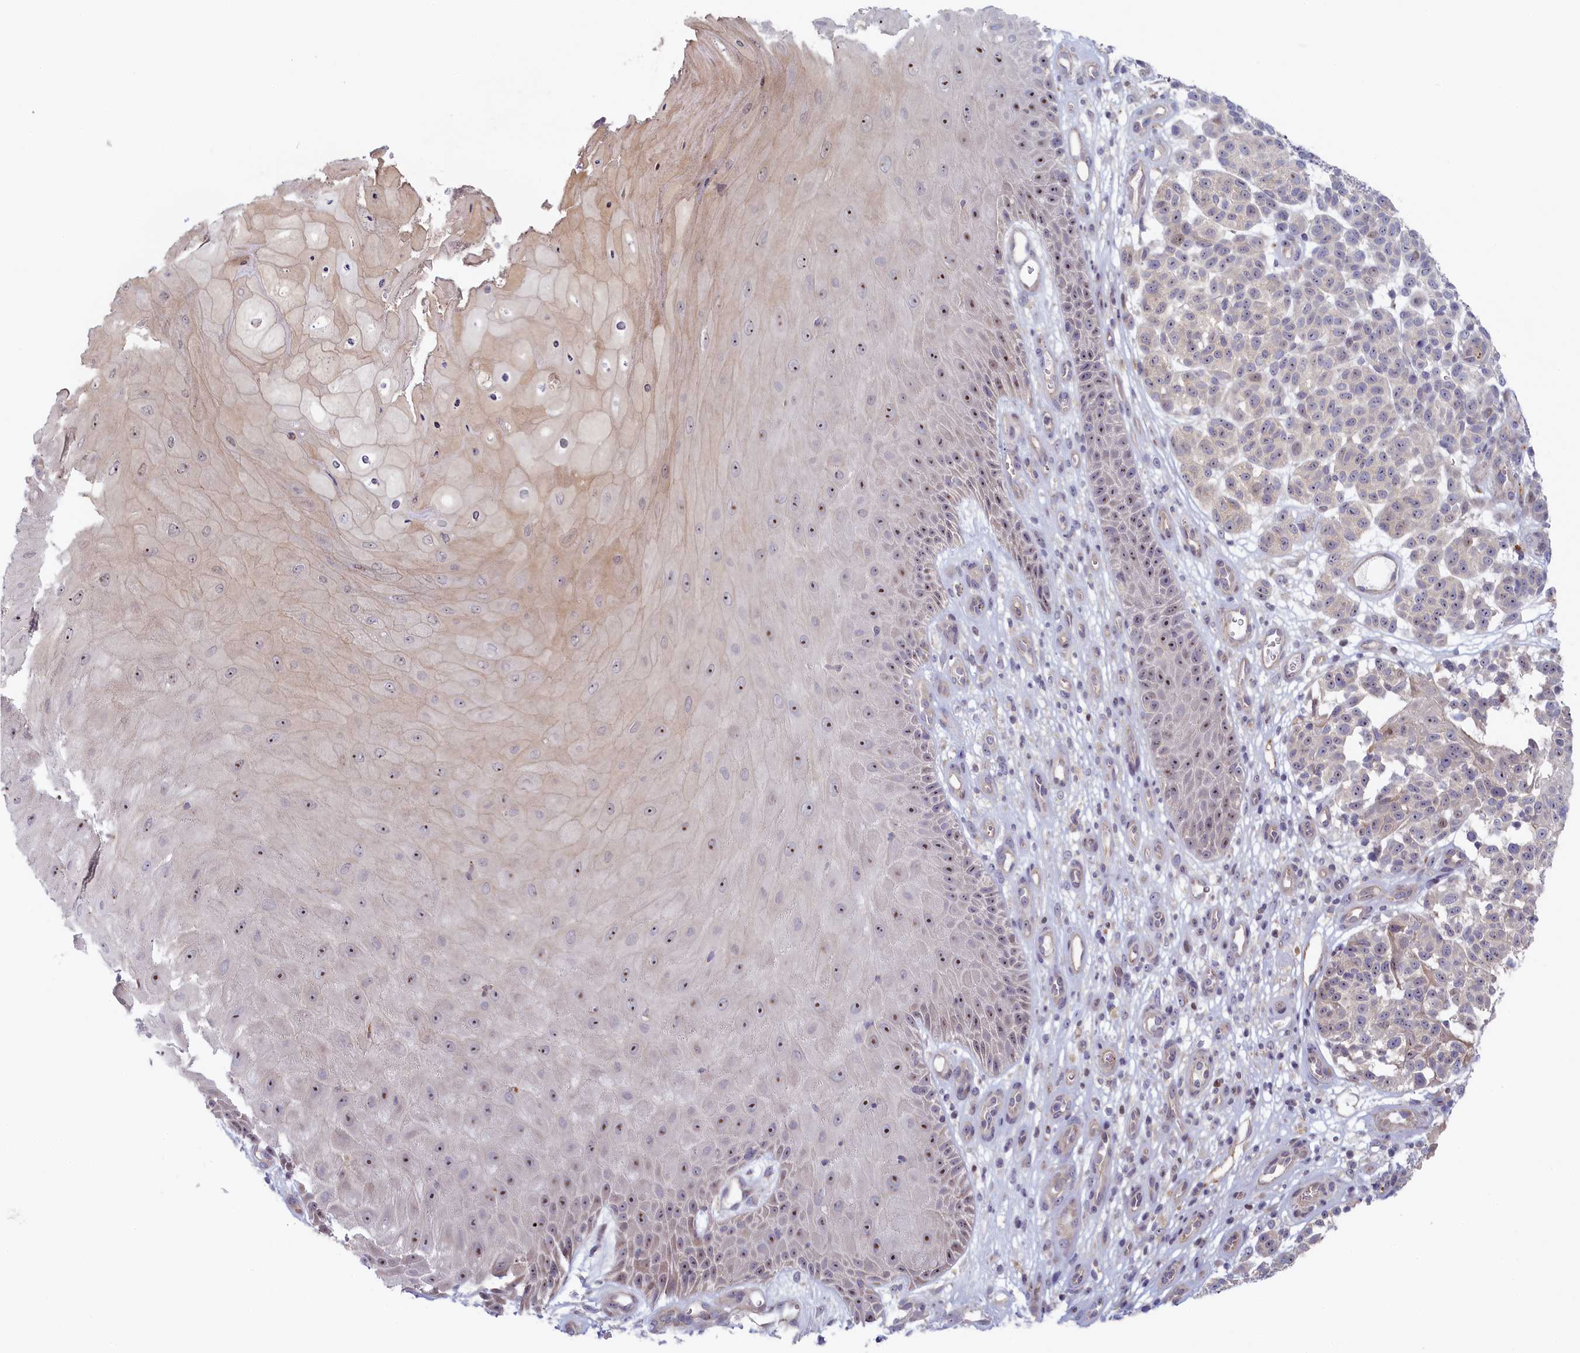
{"staining": {"intensity": "weak", "quantity": "25%-75%", "location": "nuclear"}, "tissue": "melanoma", "cell_type": "Tumor cells", "image_type": "cancer", "snomed": [{"axis": "morphology", "description": "Malignant melanoma, NOS"}, {"axis": "topography", "description": "Skin"}], "caption": "Protein staining reveals weak nuclear staining in approximately 25%-75% of tumor cells in malignant melanoma.", "gene": "INTS4", "patient": {"sex": "male", "age": 49}}